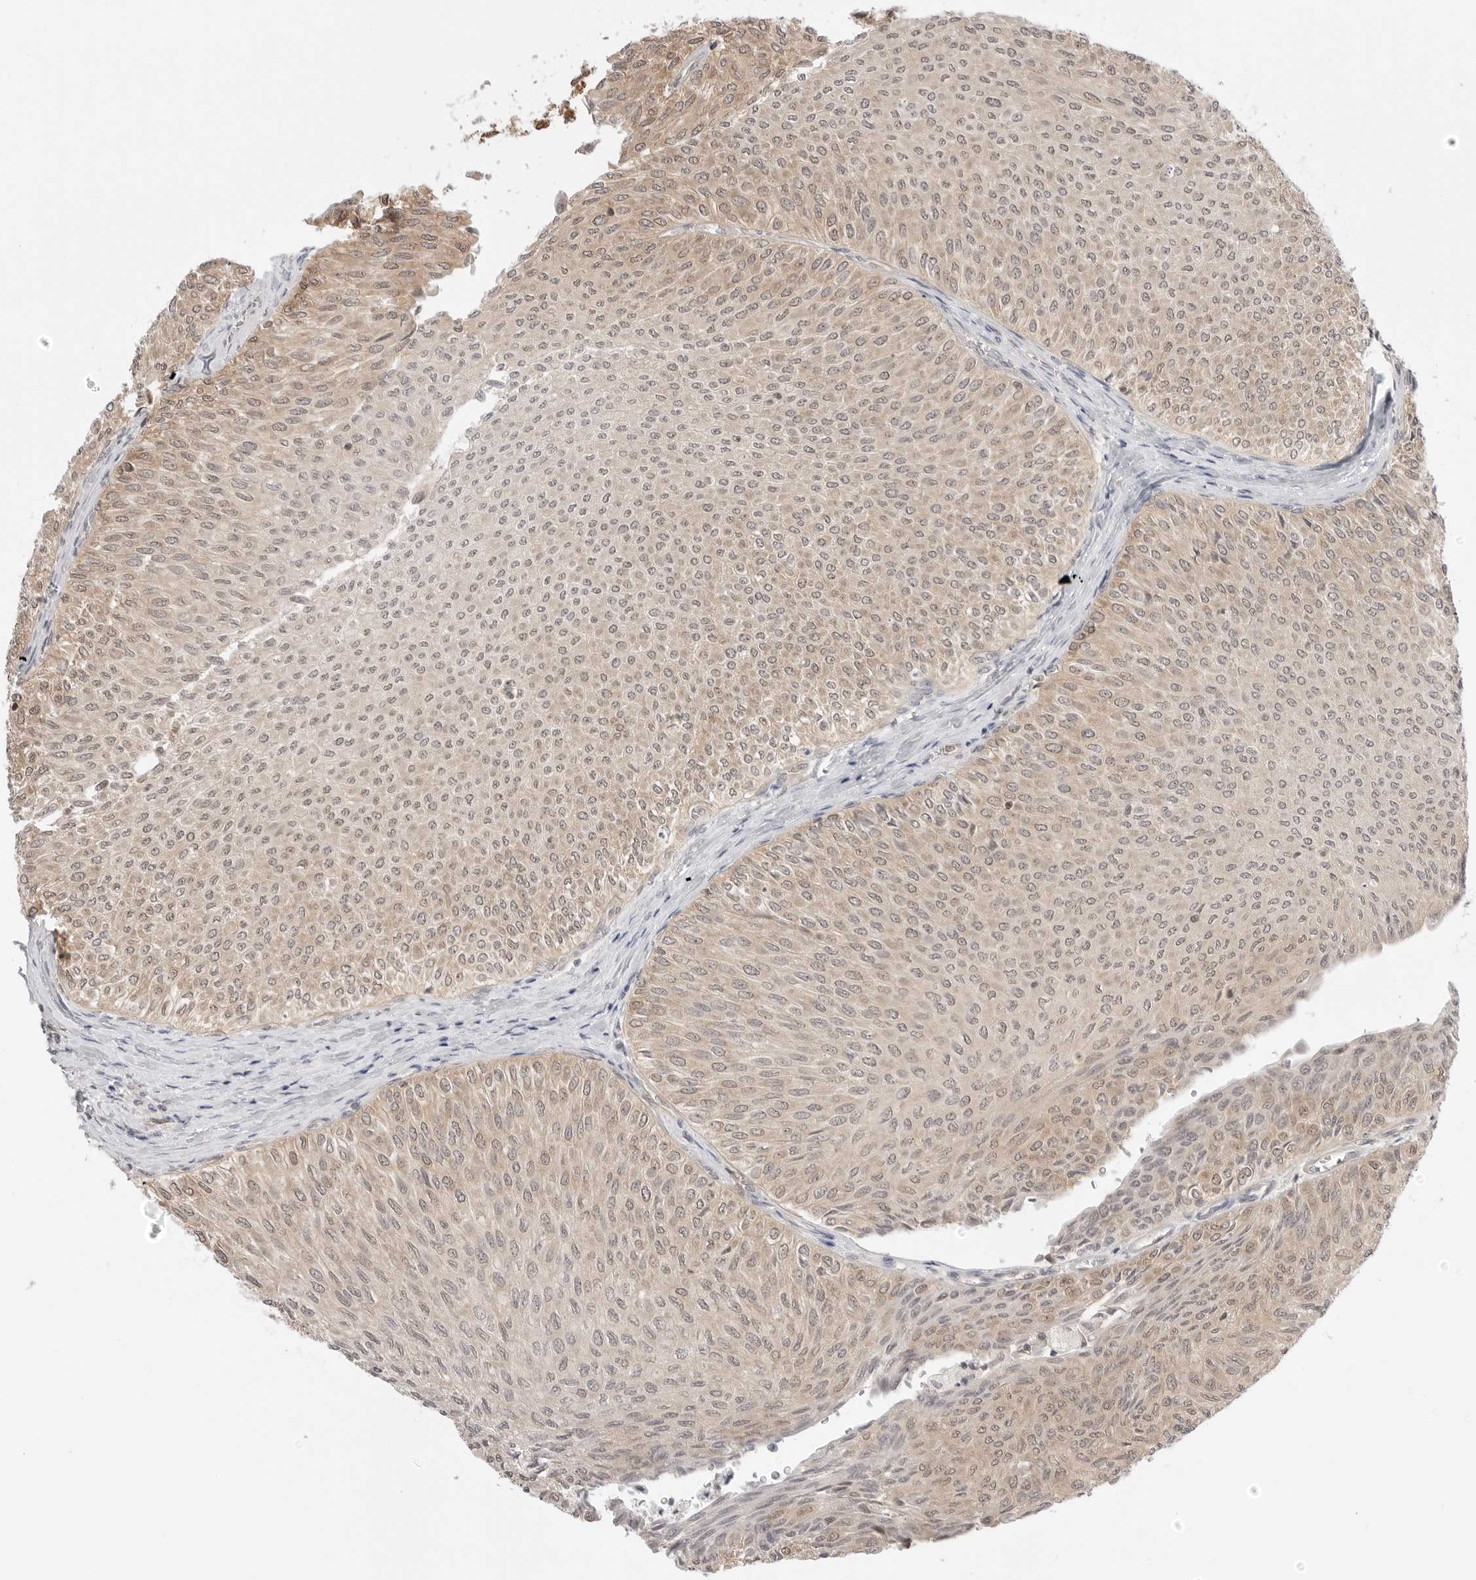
{"staining": {"intensity": "weak", "quantity": "<25%", "location": "cytoplasmic/membranous"}, "tissue": "urothelial cancer", "cell_type": "Tumor cells", "image_type": "cancer", "snomed": [{"axis": "morphology", "description": "Urothelial carcinoma, Low grade"}, {"axis": "topography", "description": "Urinary bladder"}], "caption": "Tumor cells show no significant protein staining in urothelial cancer.", "gene": "NUDC", "patient": {"sex": "male", "age": 78}}